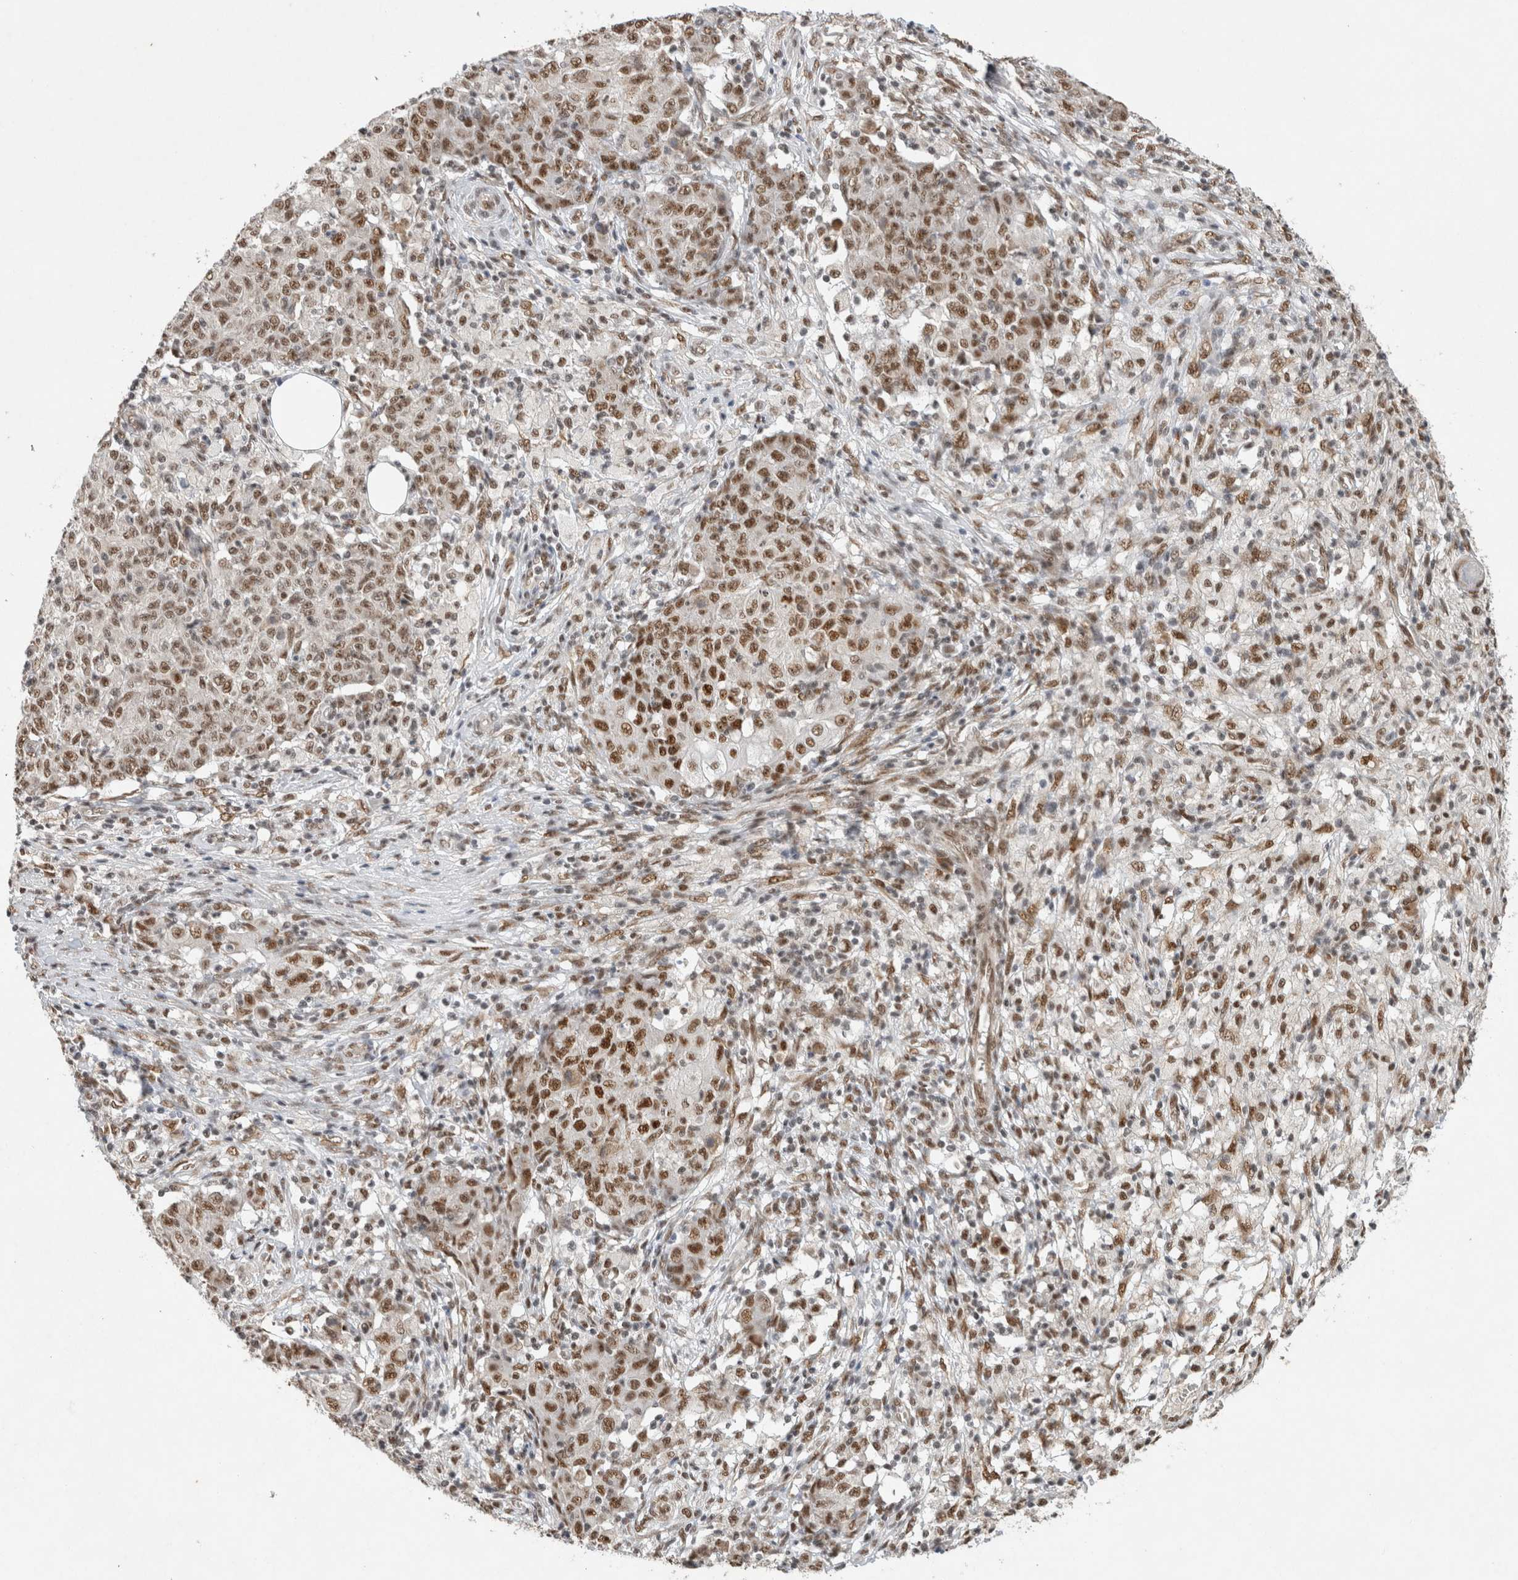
{"staining": {"intensity": "strong", "quantity": "25%-75%", "location": "nuclear"}, "tissue": "ovarian cancer", "cell_type": "Tumor cells", "image_type": "cancer", "snomed": [{"axis": "morphology", "description": "Carcinoma, endometroid"}, {"axis": "topography", "description": "Ovary"}], "caption": "A photomicrograph of ovarian cancer (endometroid carcinoma) stained for a protein displays strong nuclear brown staining in tumor cells.", "gene": "DDX42", "patient": {"sex": "female", "age": 42}}